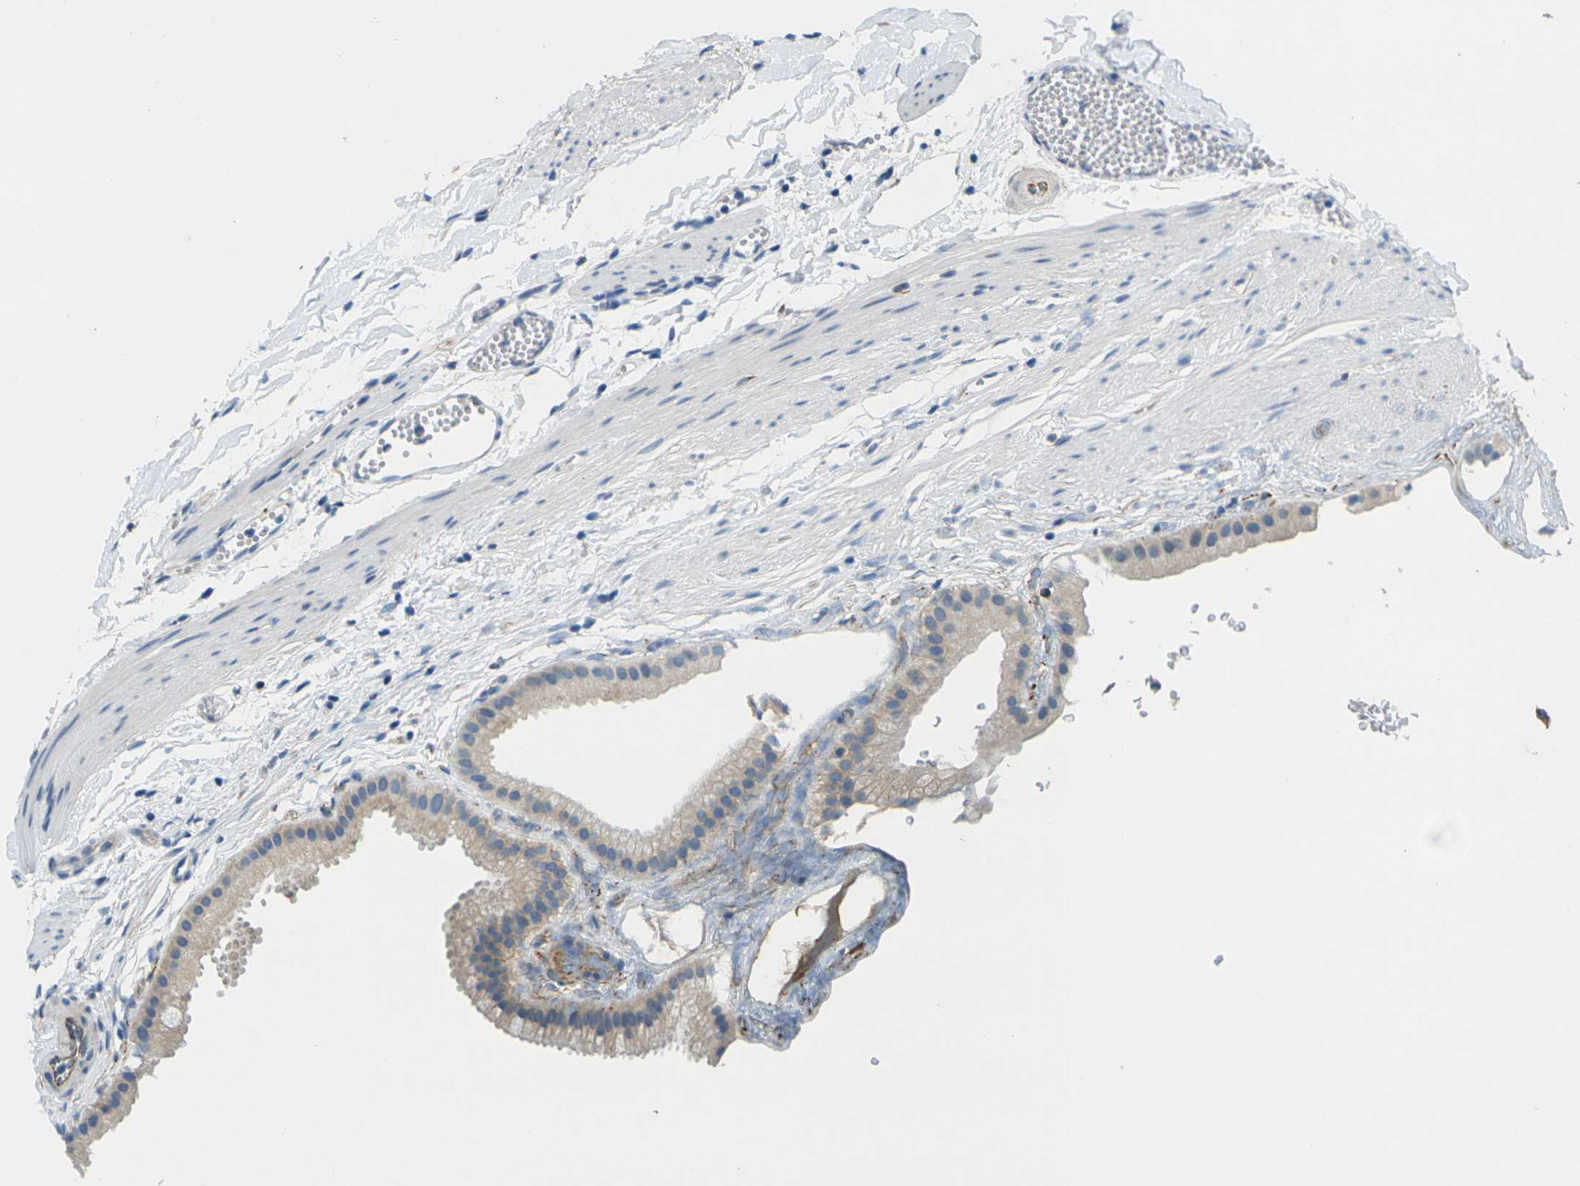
{"staining": {"intensity": "weak", "quantity": "25%-75%", "location": "cytoplasmic/membranous"}, "tissue": "gallbladder", "cell_type": "Glandular cells", "image_type": "normal", "snomed": [{"axis": "morphology", "description": "Normal tissue, NOS"}, {"axis": "topography", "description": "Gallbladder"}], "caption": "Weak cytoplasmic/membranous positivity is identified in about 25%-75% of glandular cells in benign gallbladder. (brown staining indicates protein expression, while blue staining denotes nuclei).", "gene": "CYP2C8", "patient": {"sex": "female", "age": 64}}